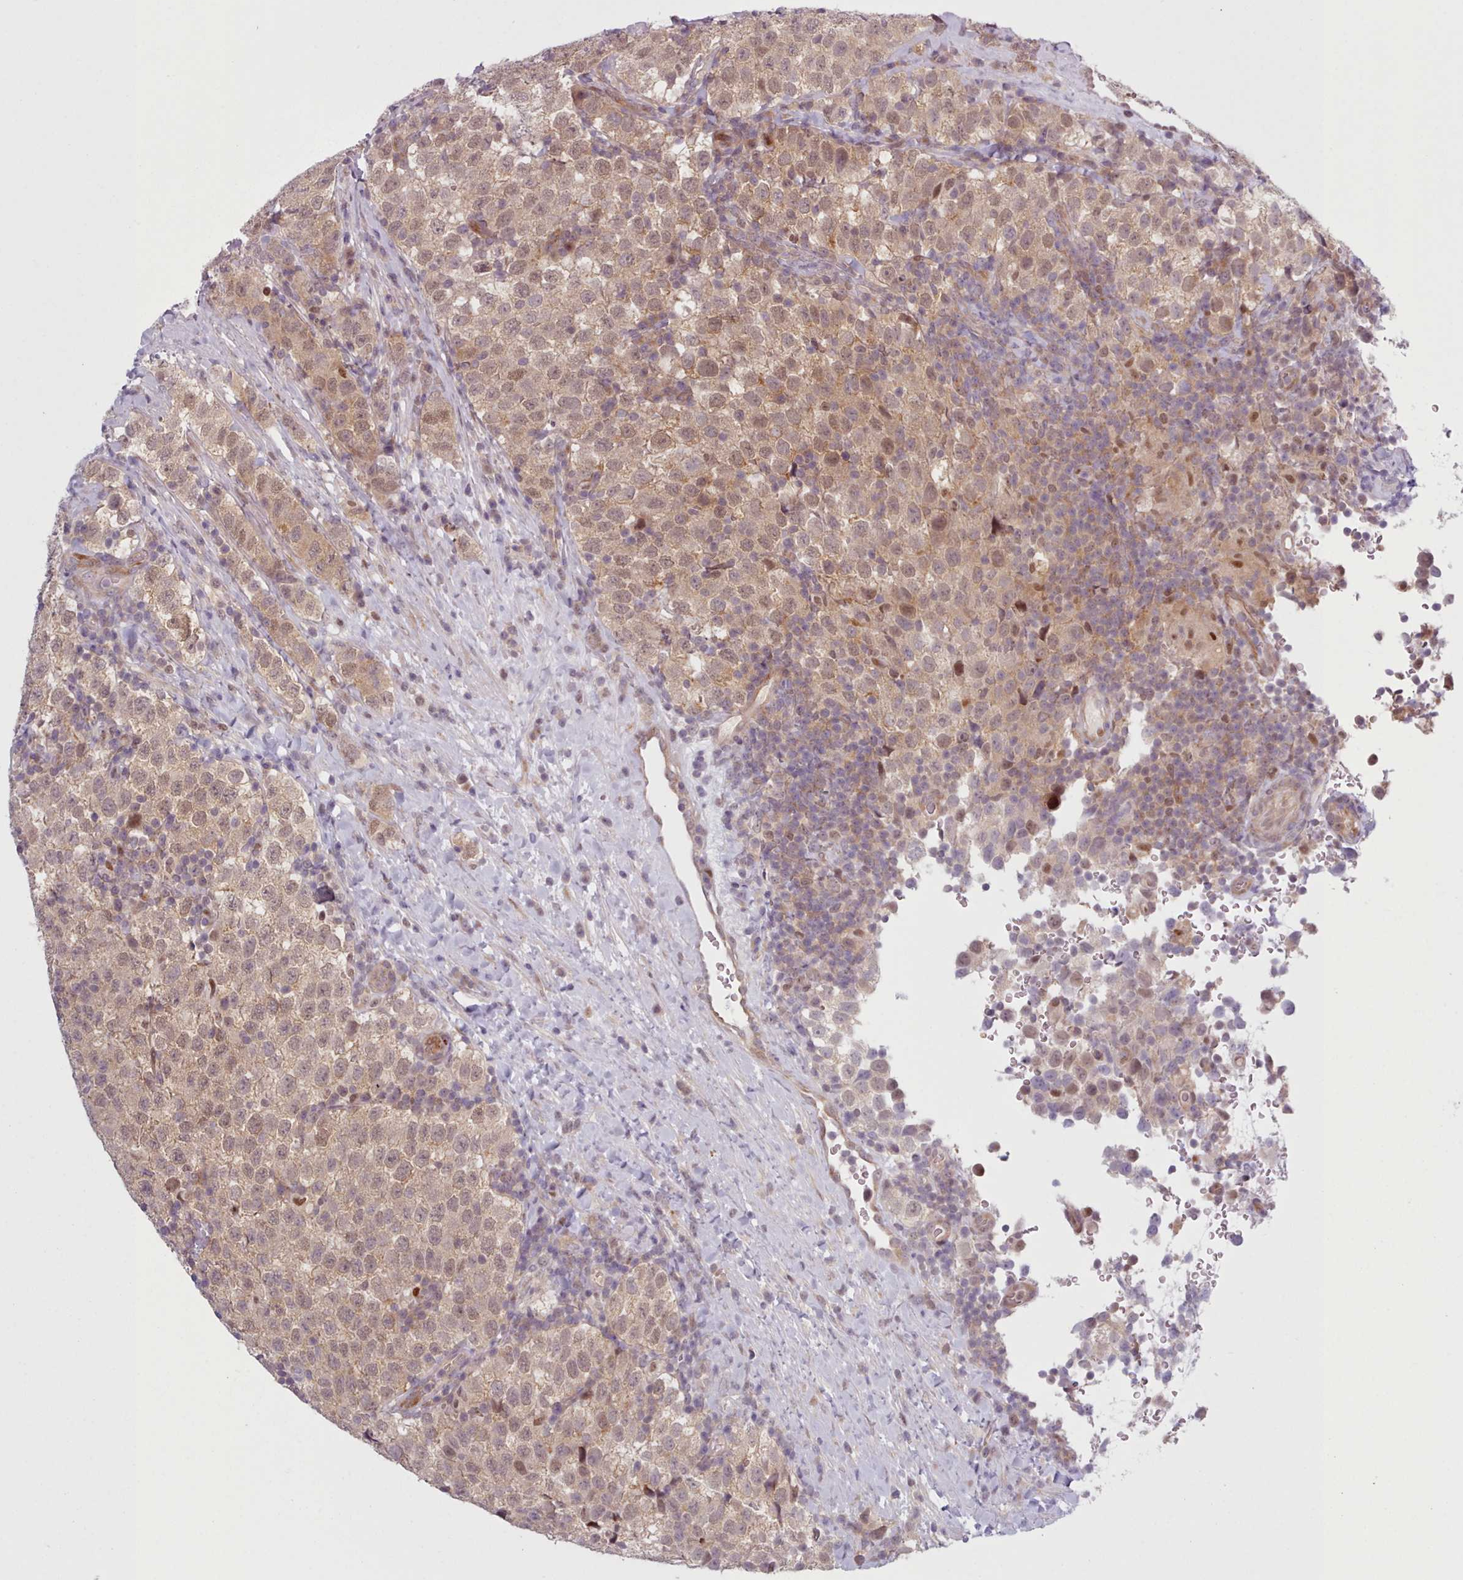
{"staining": {"intensity": "weak", "quantity": ">75%", "location": "cytoplasmic/membranous,nuclear"}, "tissue": "testis cancer", "cell_type": "Tumor cells", "image_type": "cancer", "snomed": [{"axis": "morphology", "description": "Seminoma, NOS"}, {"axis": "topography", "description": "Testis"}], "caption": "Protein analysis of testis cancer tissue exhibits weak cytoplasmic/membranous and nuclear staining in approximately >75% of tumor cells.", "gene": "KBTBD7", "patient": {"sex": "male", "age": 34}}